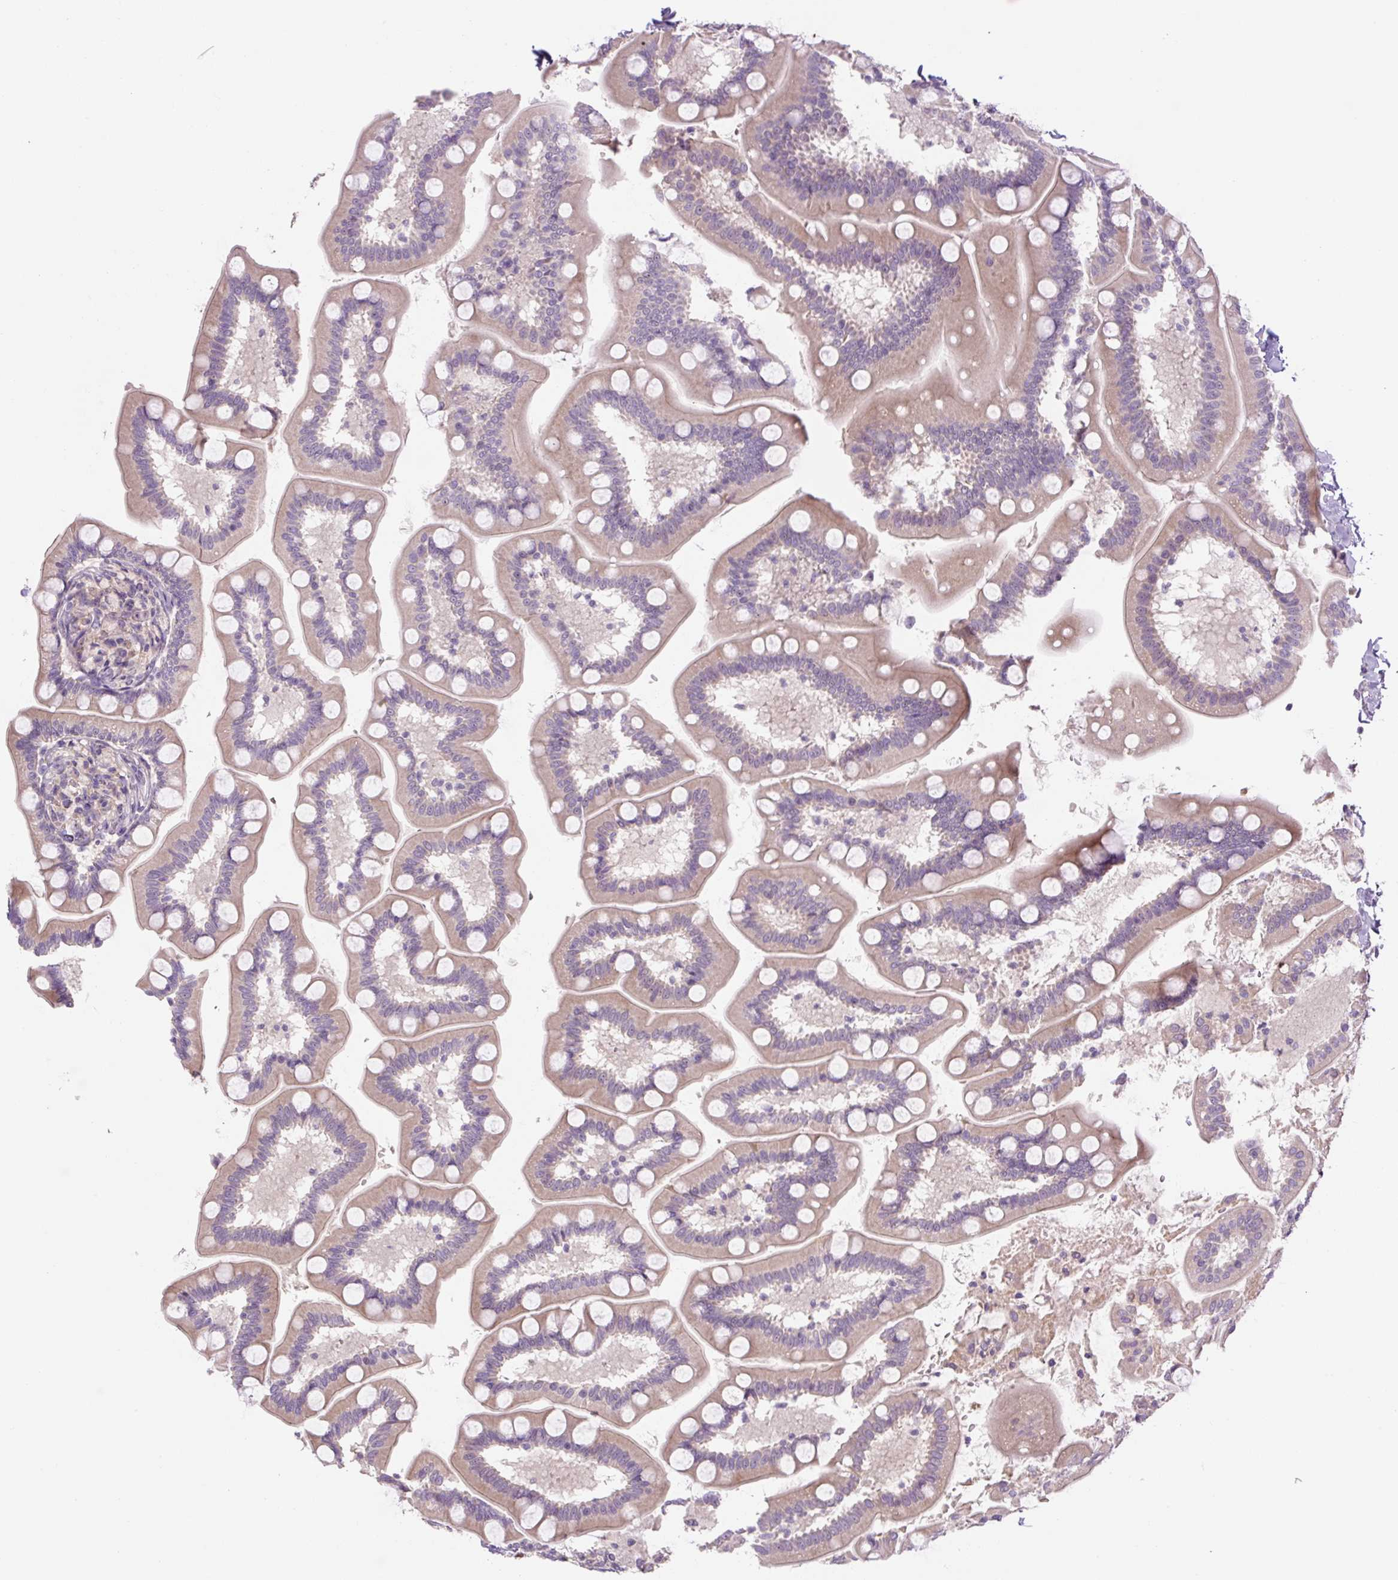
{"staining": {"intensity": "weak", "quantity": ">75%", "location": "cytoplasmic/membranous"}, "tissue": "small intestine", "cell_type": "Glandular cells", "image_type": "normal", "snomed": [{"axis": "morphology", "description": "Normal tissue, NOS"}, {"axis": "topography", "description": "Small intestine"}], "caption": "An immunohistochemistry histopathology image of benign tissue is shown. Protein staining in brown shows weak cytoplasmic/membranous positivity in small intestine within glandular cells.", "gene": "TMEM151B", "patient": {"sex": "female", "age": 64}}